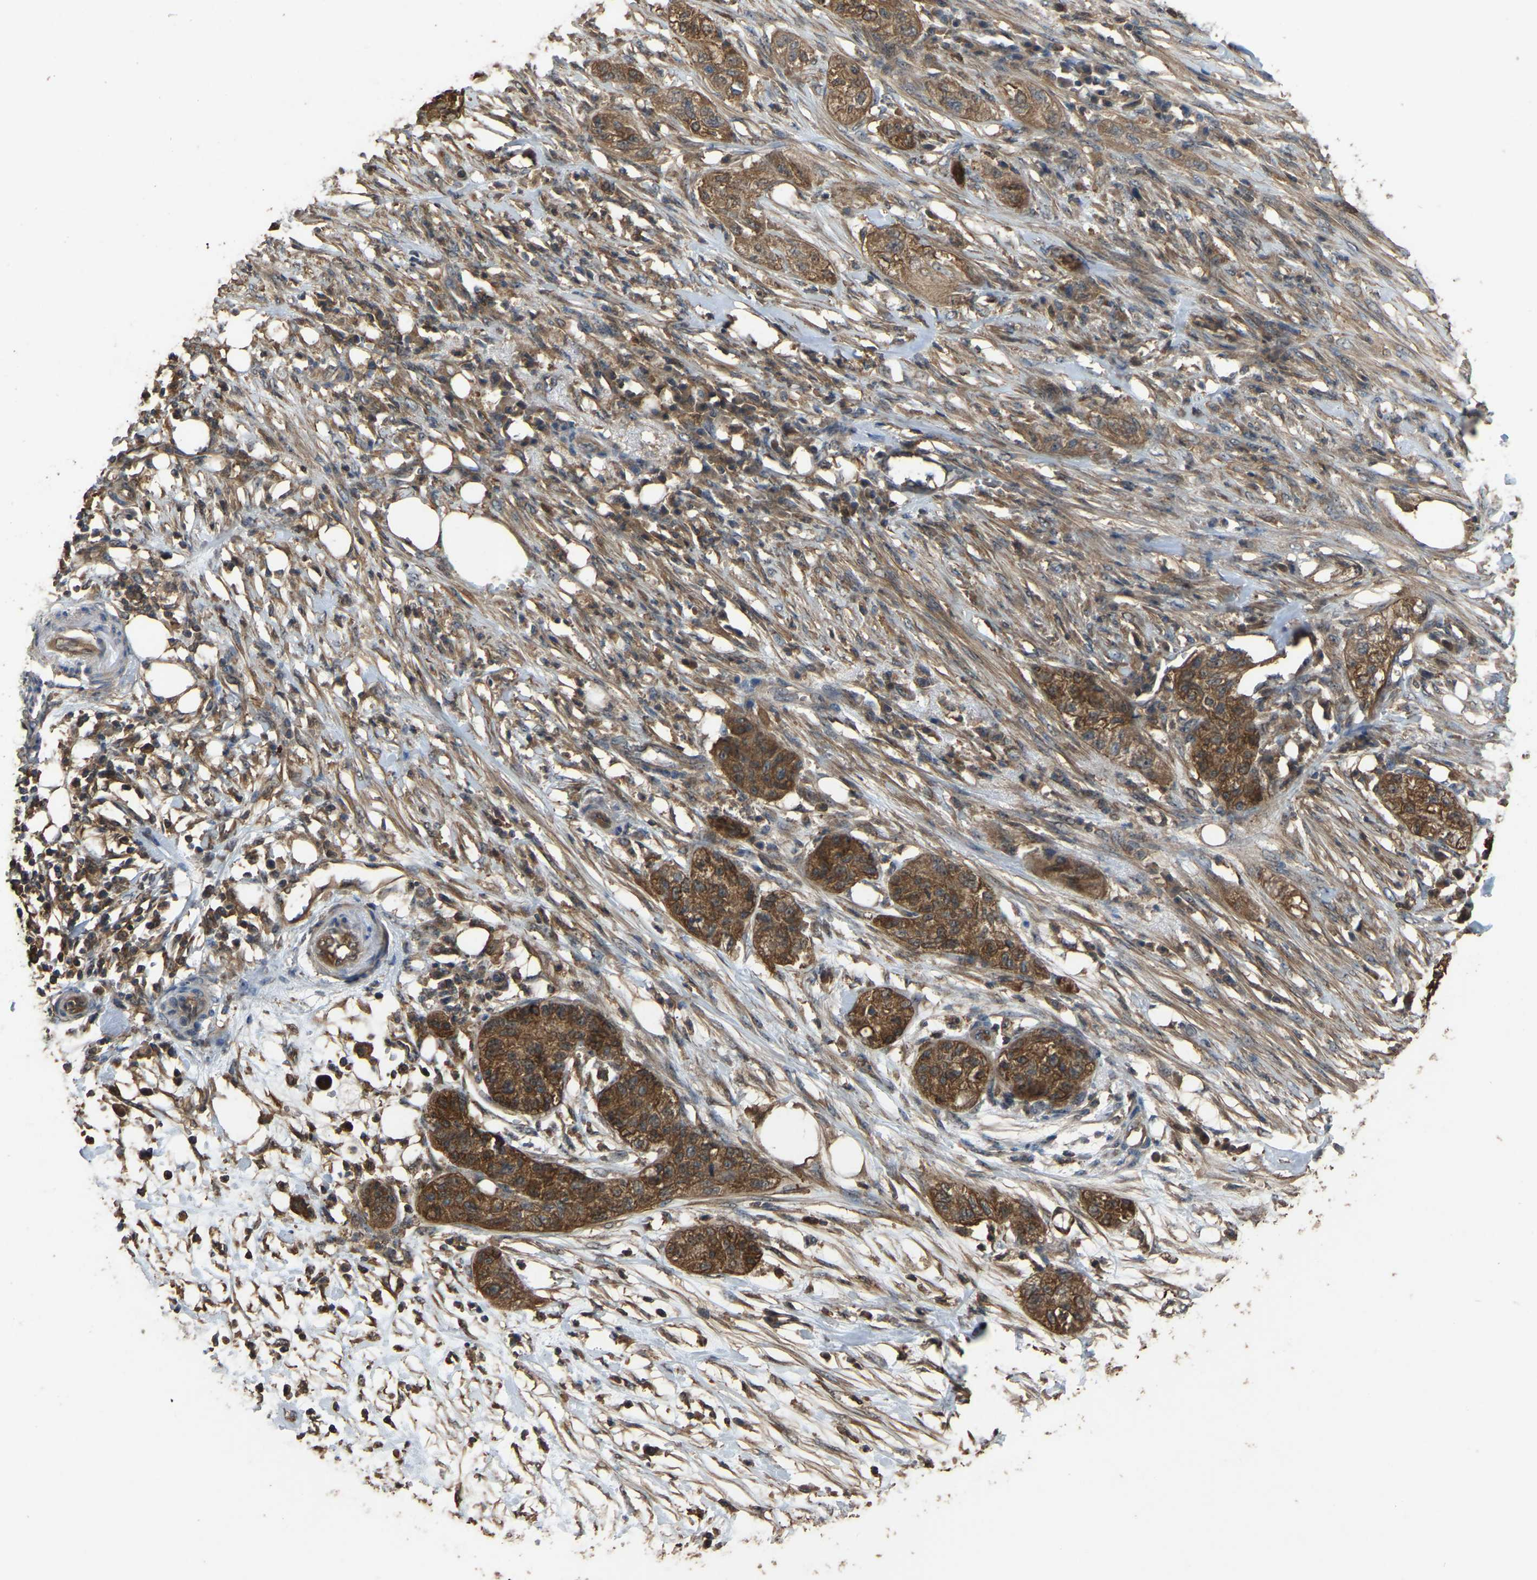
{"staining": {"intensity": "moderate", "quantity": ">75%", "location": "cytoplasmic/membranous"}, "tissue": "pancreatic cancer", "cell_type": "Tumor cells", "image_type": "cancer", "snomed": [{"axis": "morphology", "description": "Adenocarcinoma, NOS"}, {"axis": "topography", "description": "Pancreas"}], "caption": "Immunohistochemistry histopathology image of human pancreatic adenocarcinoma stained for a protein (brown), which demonstrates medium levels of moderate cytoplasmic/membranous positivity in approximately >75% of tumor cells.", "gene": "FHIT", "patient": {"sex": "female", "age": 78}}